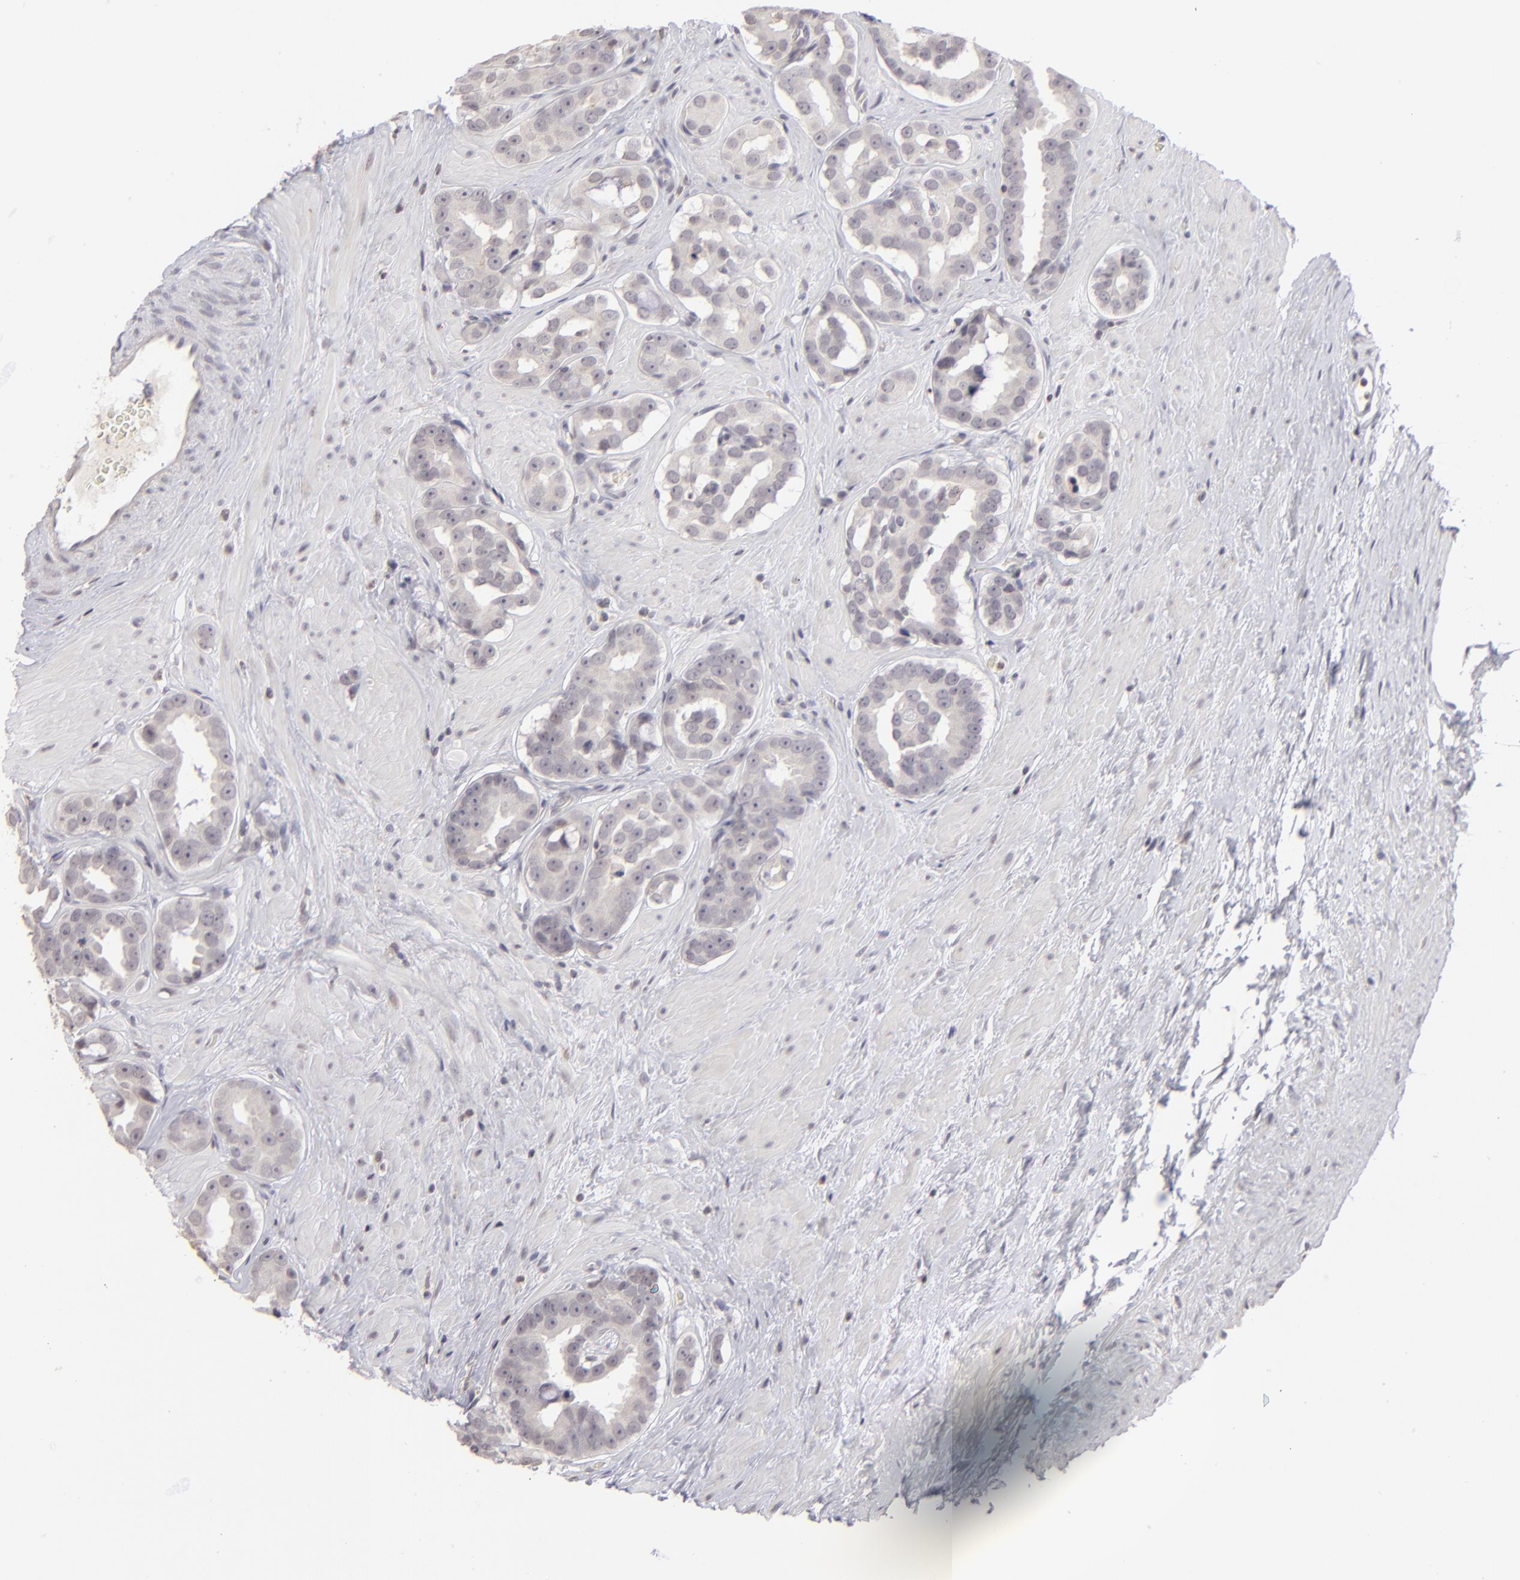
{"staining": {"intensity": "negative", "quantity": "none", "location": "none"}, "tissue": "prostate cancer", "cell_type": "Tumor cells", "image_type": "cancer", "snomed": [{"axis": "morphology", "description": "Adenocarcinoma, Low grade"}, {"axis": "topography", "description": "Prostate"}], "caption": "A high-resolution micrograph shows IHC staining of prostate cancer (adenocarcinoma (low-grade)), which demonstrates no significant expression in tumor cells.", "gene": "CLDN2", "patient": {"sex": "male", "age": 59}}